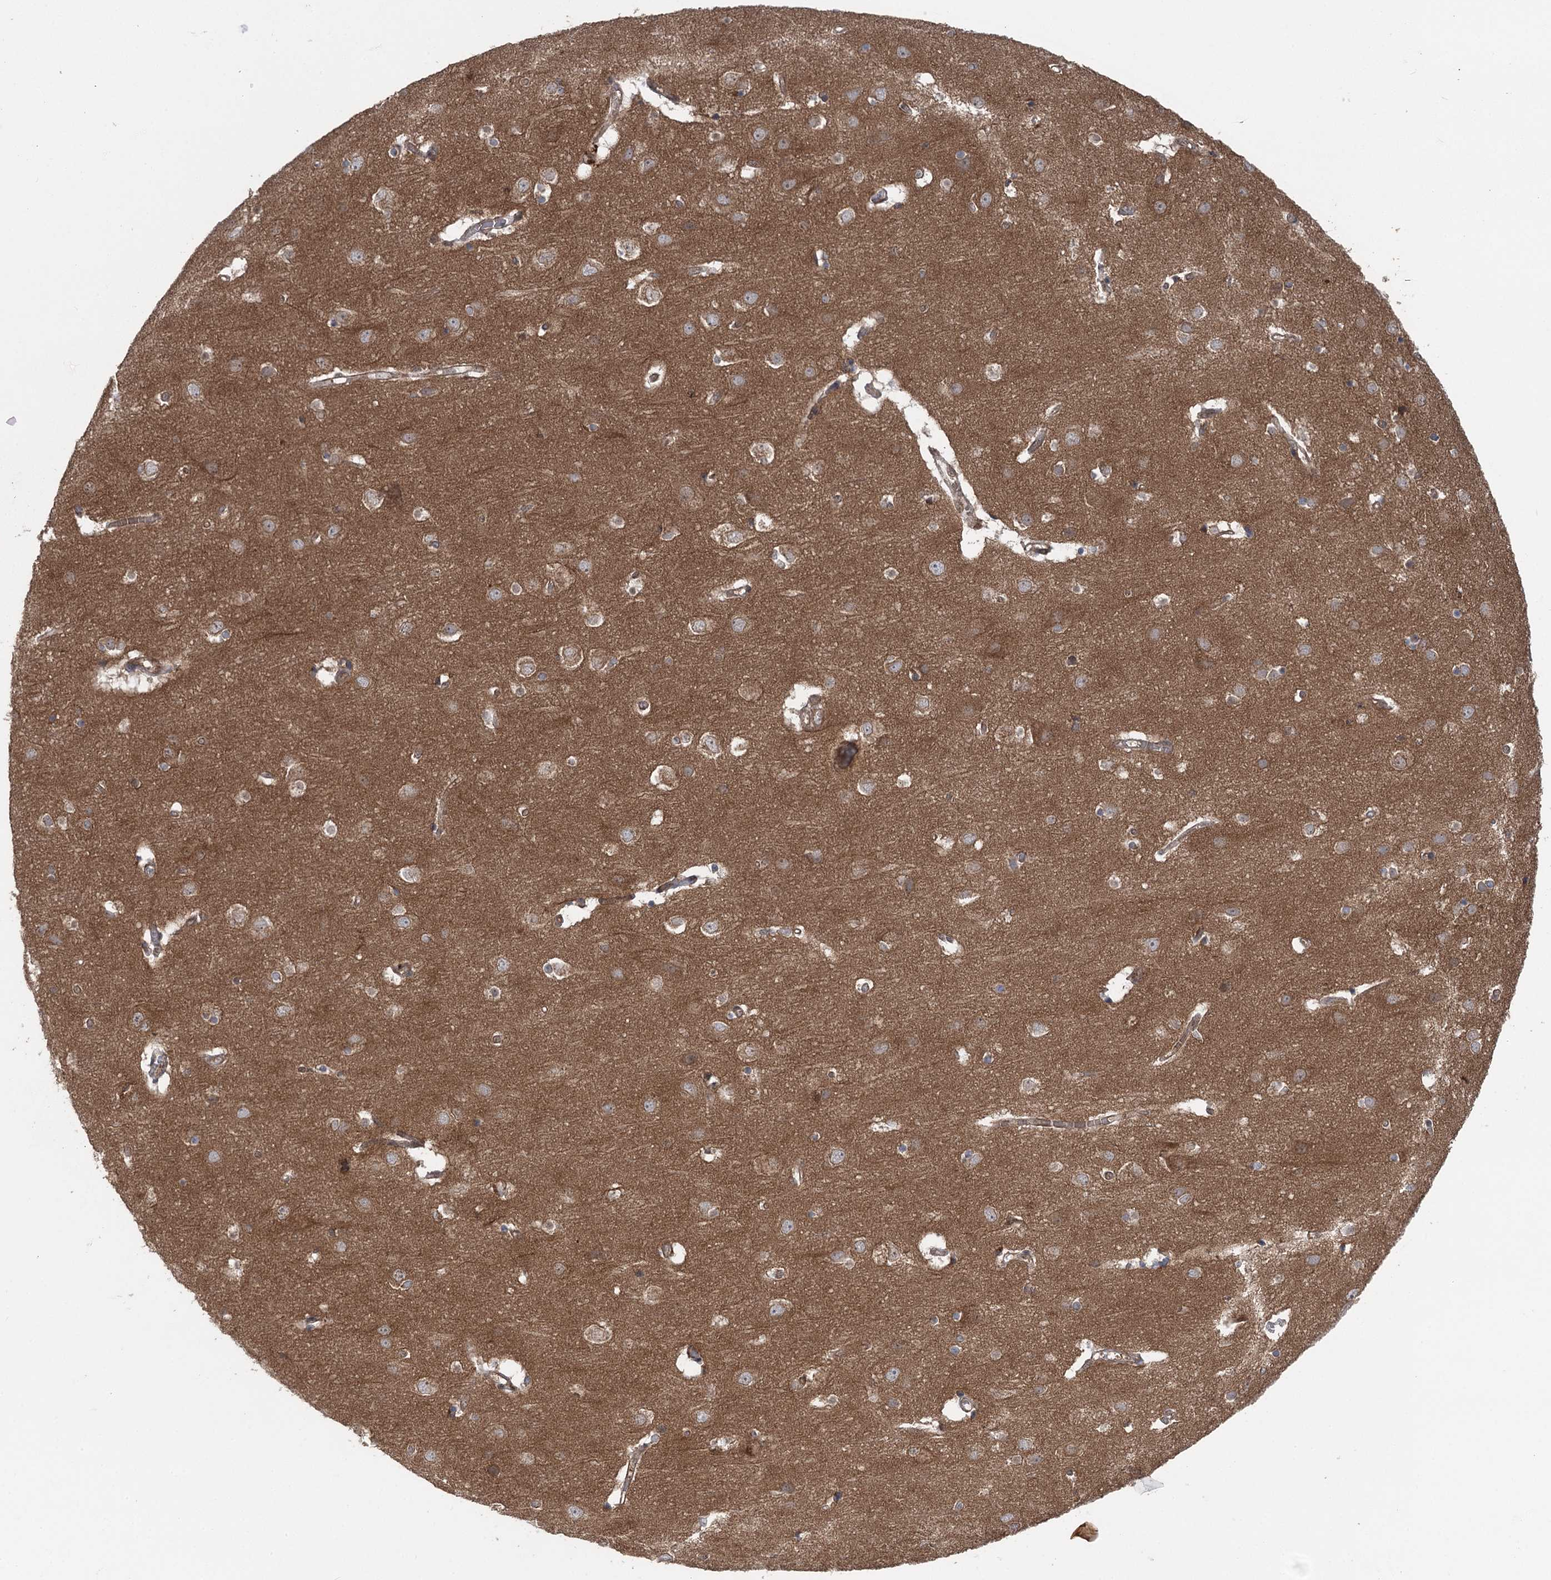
{"staining": {"intensity": "moderate", "quantity": "25%-75%", "location": "cytoplasmic/membranous,nuclear"}, "tissue": "cerebral cortex", "cell_type": "Endothelial cells", "image_type": "normal", "snomed": [{"axis": "morphology", "description": "Normal tissue, NOS"}, {"axis": "topography", "description": "Cerebral cortex"}], "caption": "IHC micrograph of normal cerebral cortex stained for a protein (brown), which shows medium levels of moderate cytoplasmic/membranous,nuclear expression in approximately 25%-75% of endothelial cells.", "gene": "C12orf4", "patient": {"sex": "male", "age": 54}}